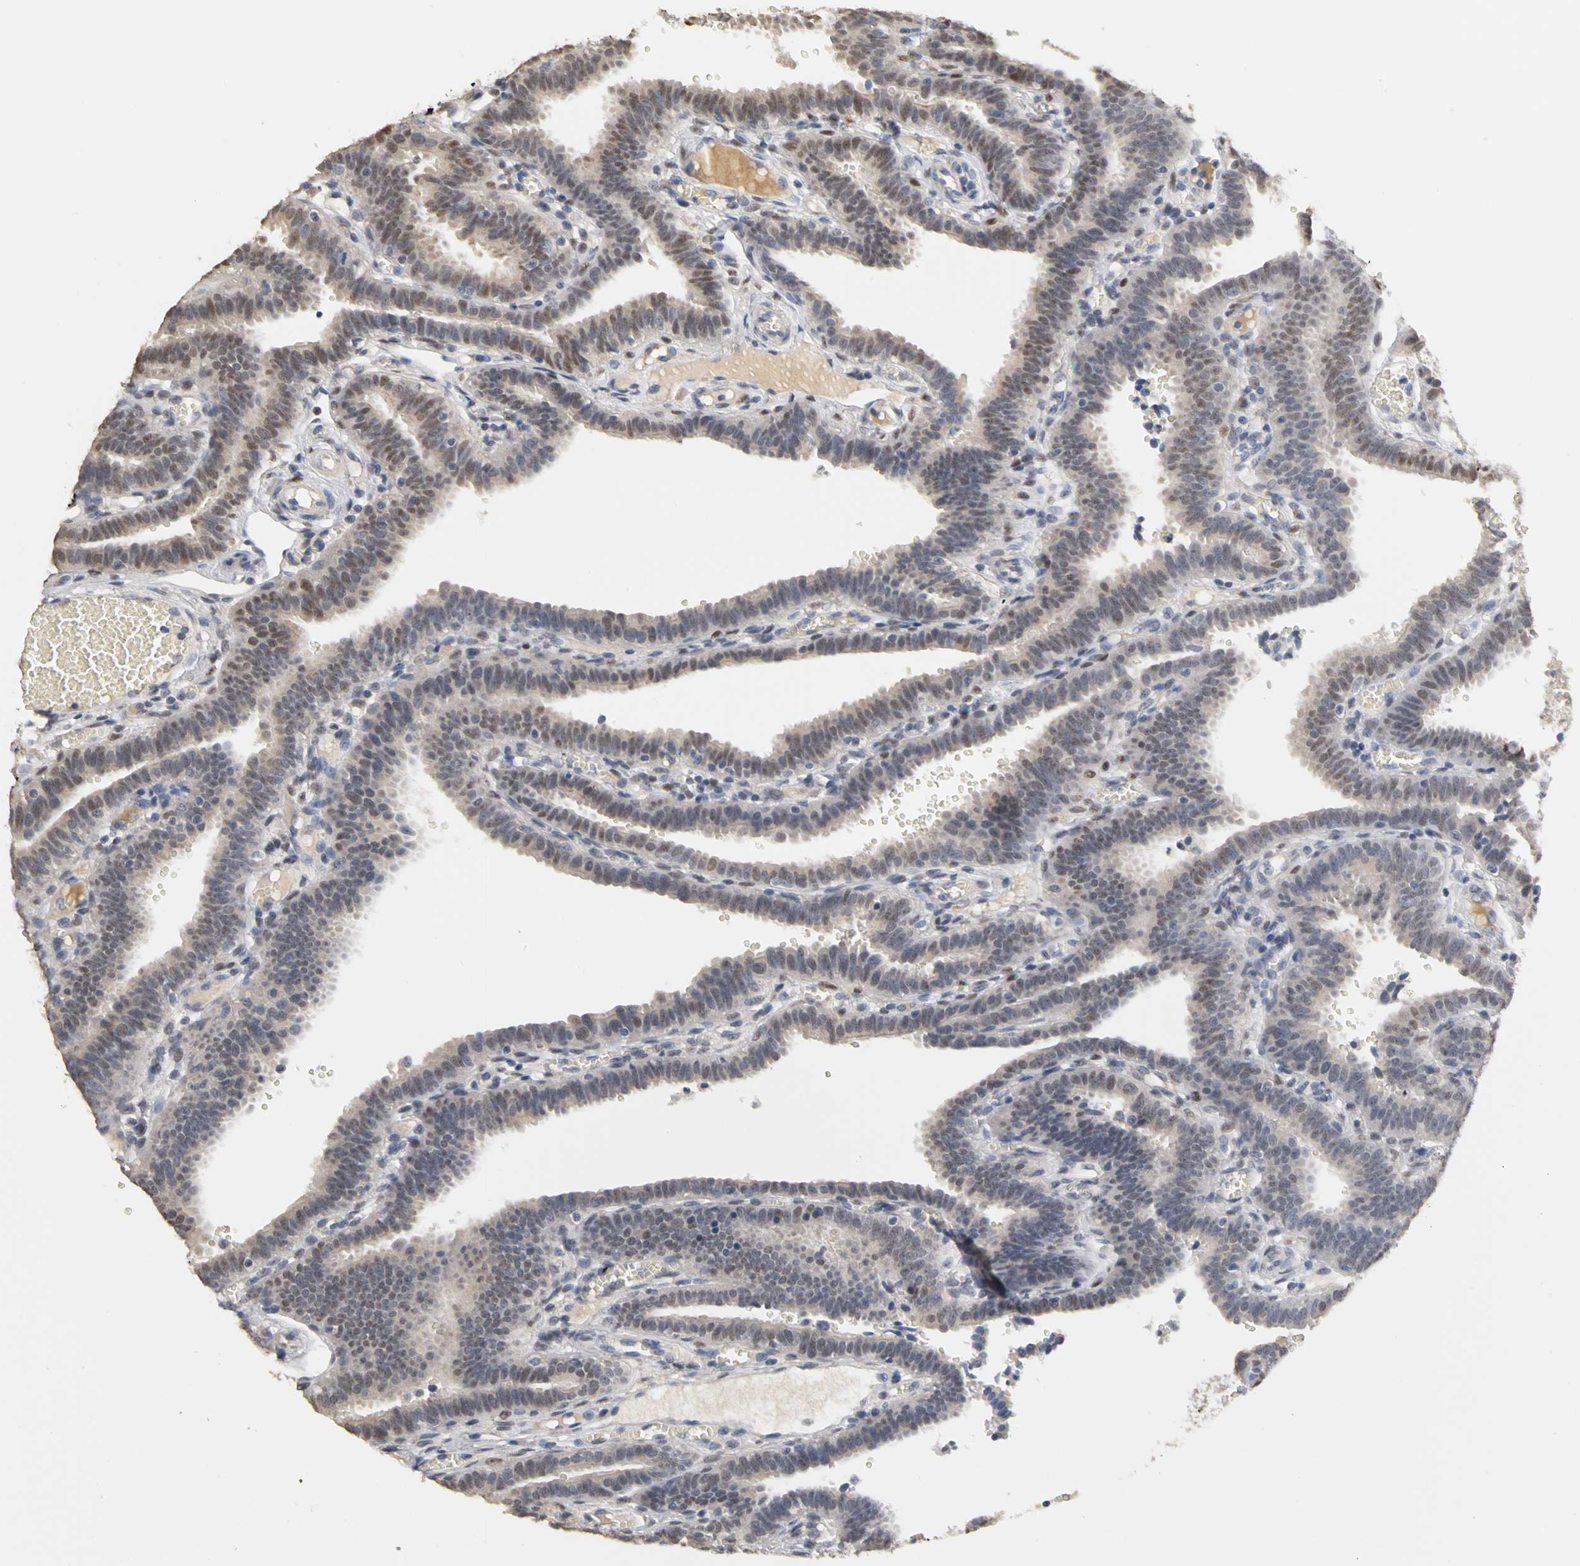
{"staining": {"intensity": "weak", "quantity": "25%-75%", "location": "nuclear"}, "tissue": "fallopian tube", "cell_type": "Glandular cells", "image_type": "normal", "snomed": [{"axis": "morphology", "description": "Normal tissue, NOS"}, {"axis": "topography", "description": "Fallopian tube"}], "caption": "Unremarkable fallopian tube demonstrates weak nuclear expression in approximately 25%-75% of glandular cells, visualized by immunohistochemistry.", "gene": "PGR", "patient": {"sex": "female", "age": 29}}